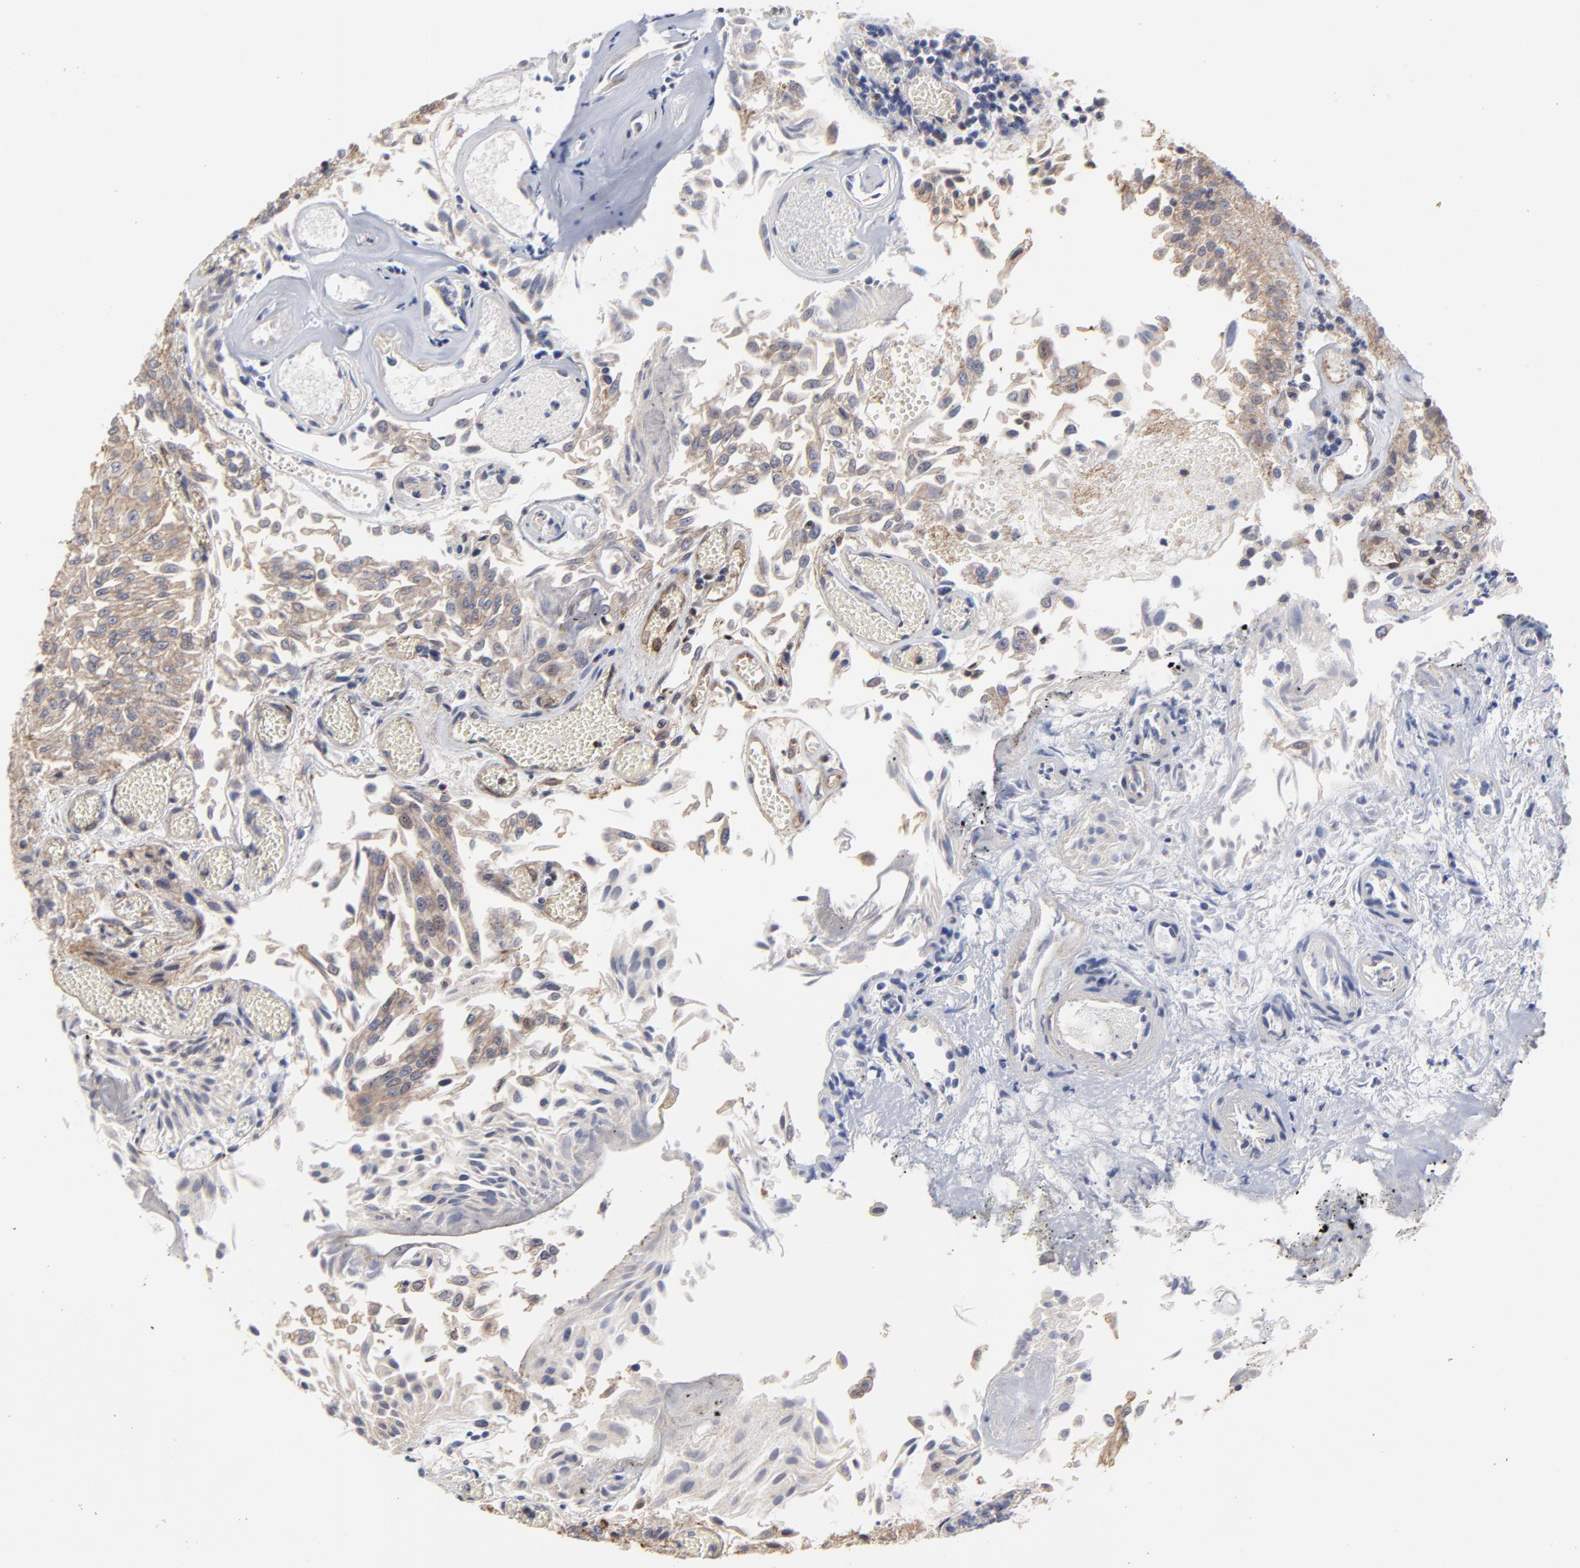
{"staining": {"intensity": "moderate", "quantity": ">75%", "location": "cytoplasmic/membranous"}, "tissue": "urothelial cancer", "cell_type": "Tumor cells", "image_type": "cancer", "snomed": [{"axis": "morphology", "description": "Urothelial carcinoma, Low grade"}, {"axis": "topography", "description": "Urinary bladder"}], "caption": "Tumor cells show moderate cytoplasmic/membranous expression in about >75% of cells in urothelial cancer. (DAB = brown stain, brightfield microscopy at high magnification).", "gene": "ZNF157", "patient": {"sex": "male", "age": 86}}